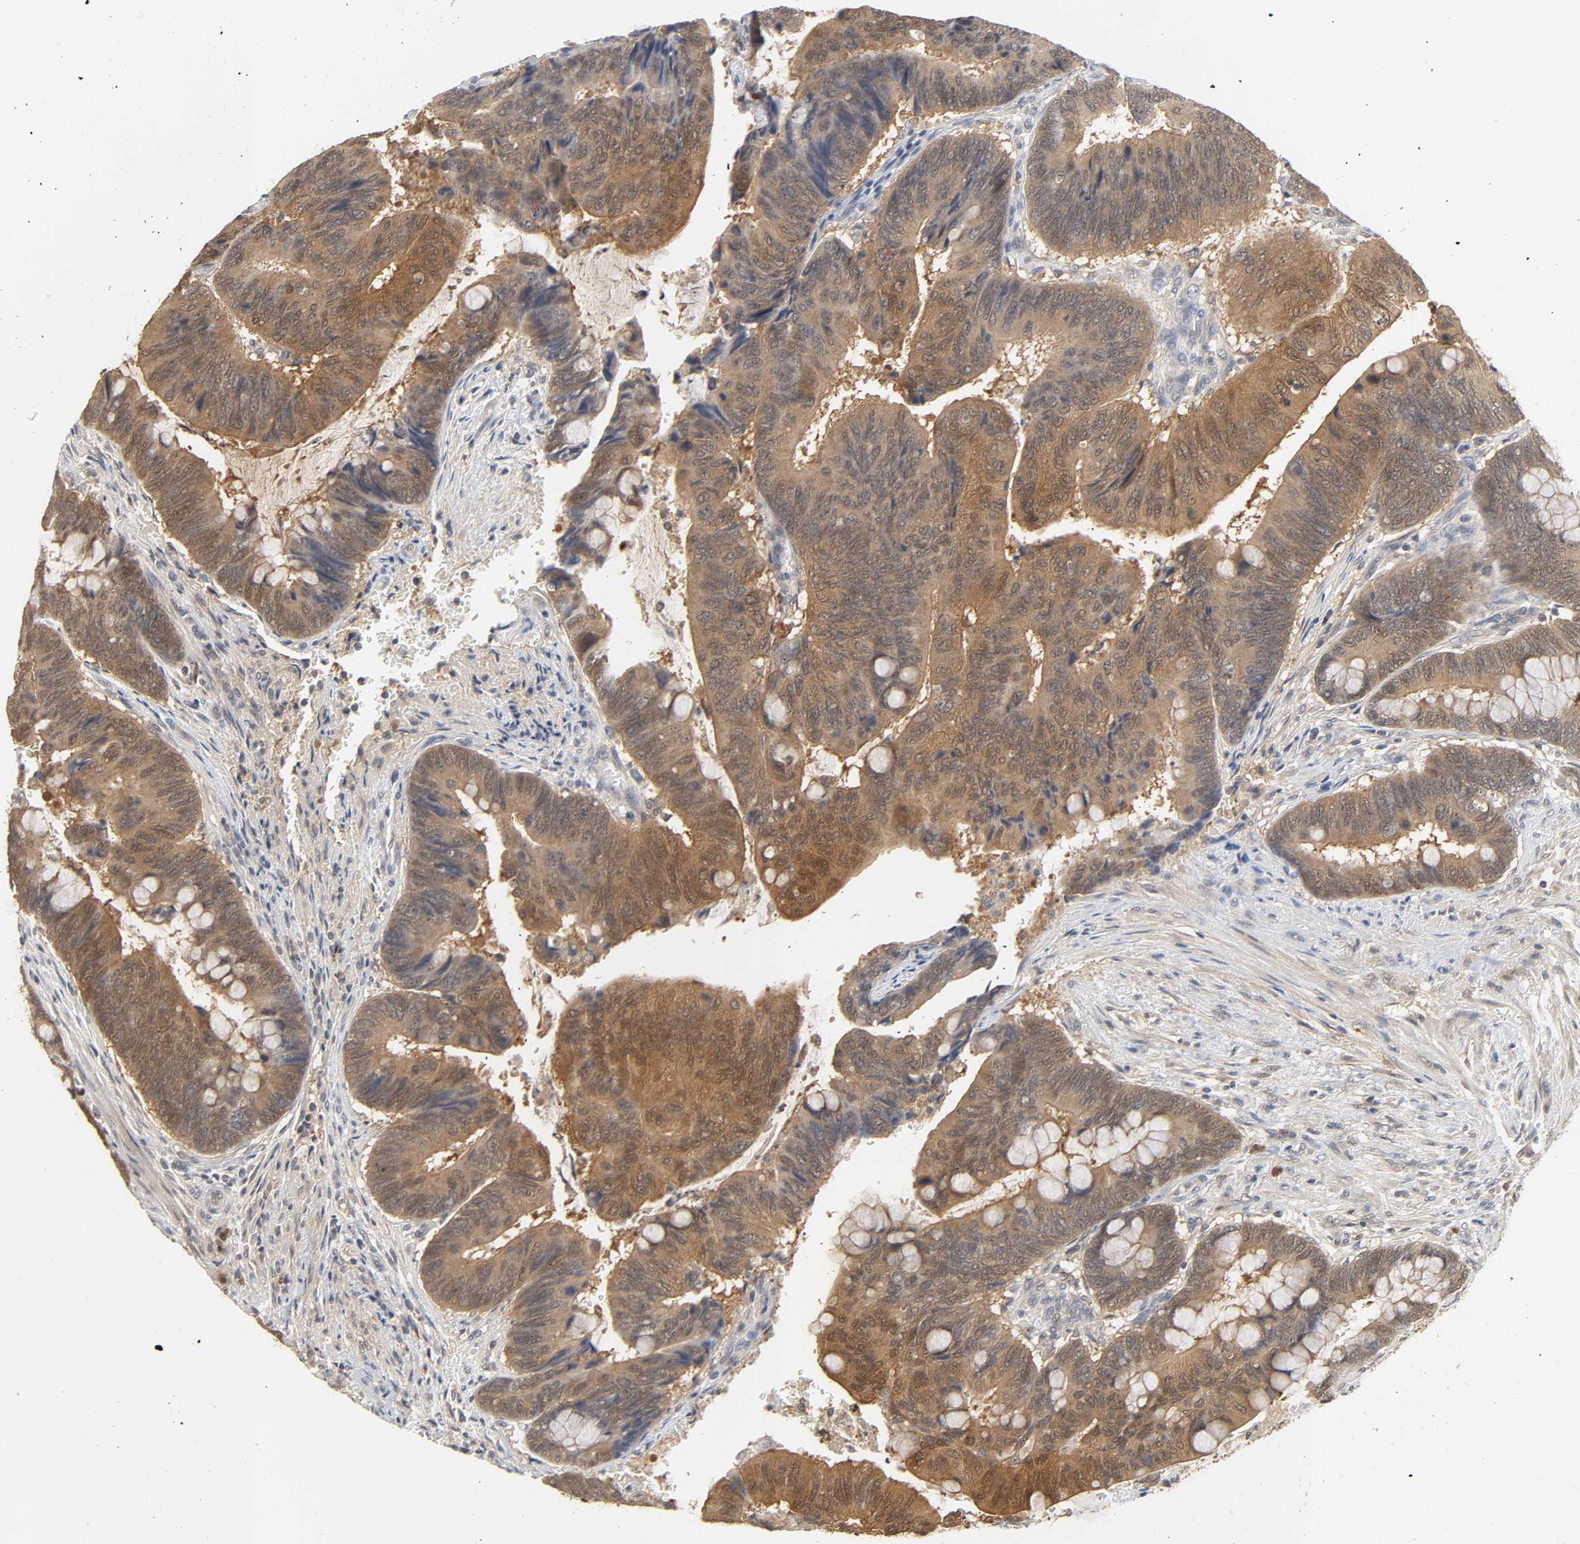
{"staining": {"intensity": "strong", "quantity": ">75%", "location": "cytoplasmic/membranous"}, "tissue": "colorectal cancer", "cell_type": "Tumor cells", "image_type": "cancer", "snomed": [{"axis": "morphology", "description": "Normal tissue, NOS"}, {"axis": "morphology", "description": "Adenocarcinoma, NOS"}, {"axis": "topography", "description": "Rectum"}], "caption": "IHC photomicrograph of neoplastic tissue: colorectal cancer (adenocarcinoma) stained using IHC exhibits high levels of strong protein expression localized specifically in the cytoplasmic/membranous of tumor cells, appearing as a cytoplasmic/membranous brown color.", "gene": "MIF", "patient": {"sex": "male", "age": 92}}